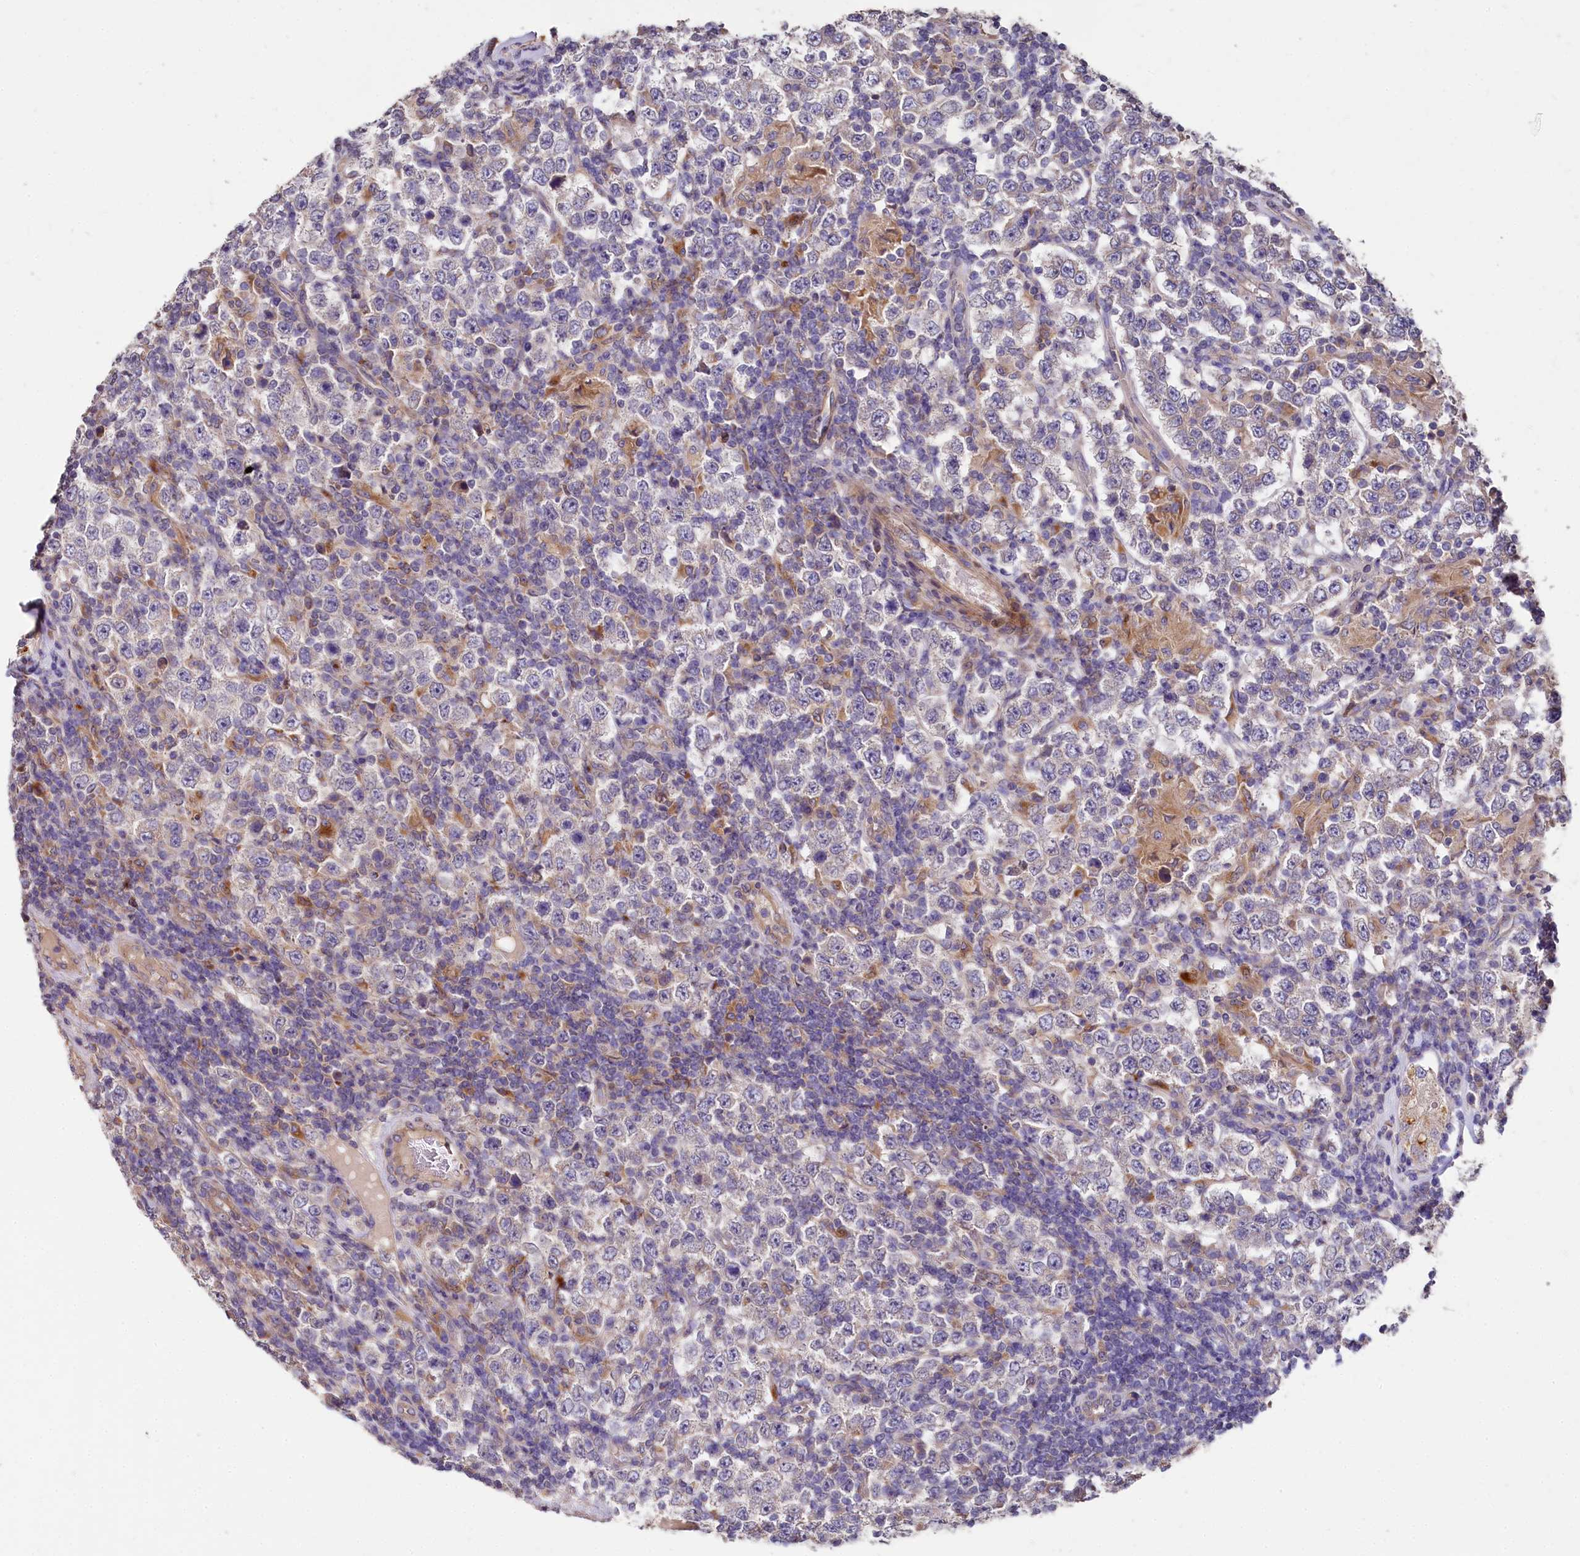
{"staining": {"intensity": "negative", "quantity": "none", "location": "none"}, "tissue": "testis cancer", "cell_type": "Tumor cells", "image_type": "cancer", "snomed": [{"axis": "morphology", "description": "Normal tissue, NOS"}, {"axis": "morphology", "description": "Urothelial carcinoma, High grade"}, {"axis": "morphology", "description": "Seminoma, NOS"}, {"axis": "morphology", "description": "Carcinoma, Embryonal, NOS"}, {"axis": "topography", "description": "Urinary bladder"}, {"axis": "topography", "description": "Testis"}], "caption": "High power microscopy histopathology image of an immunohistochemistry photomicrograph of testis high-grade urothelial carcinoma, revealing no significant positivity in tumor cells.", "gene": "SPRYD3", "patient": {"sex": "male", "age": 41}}